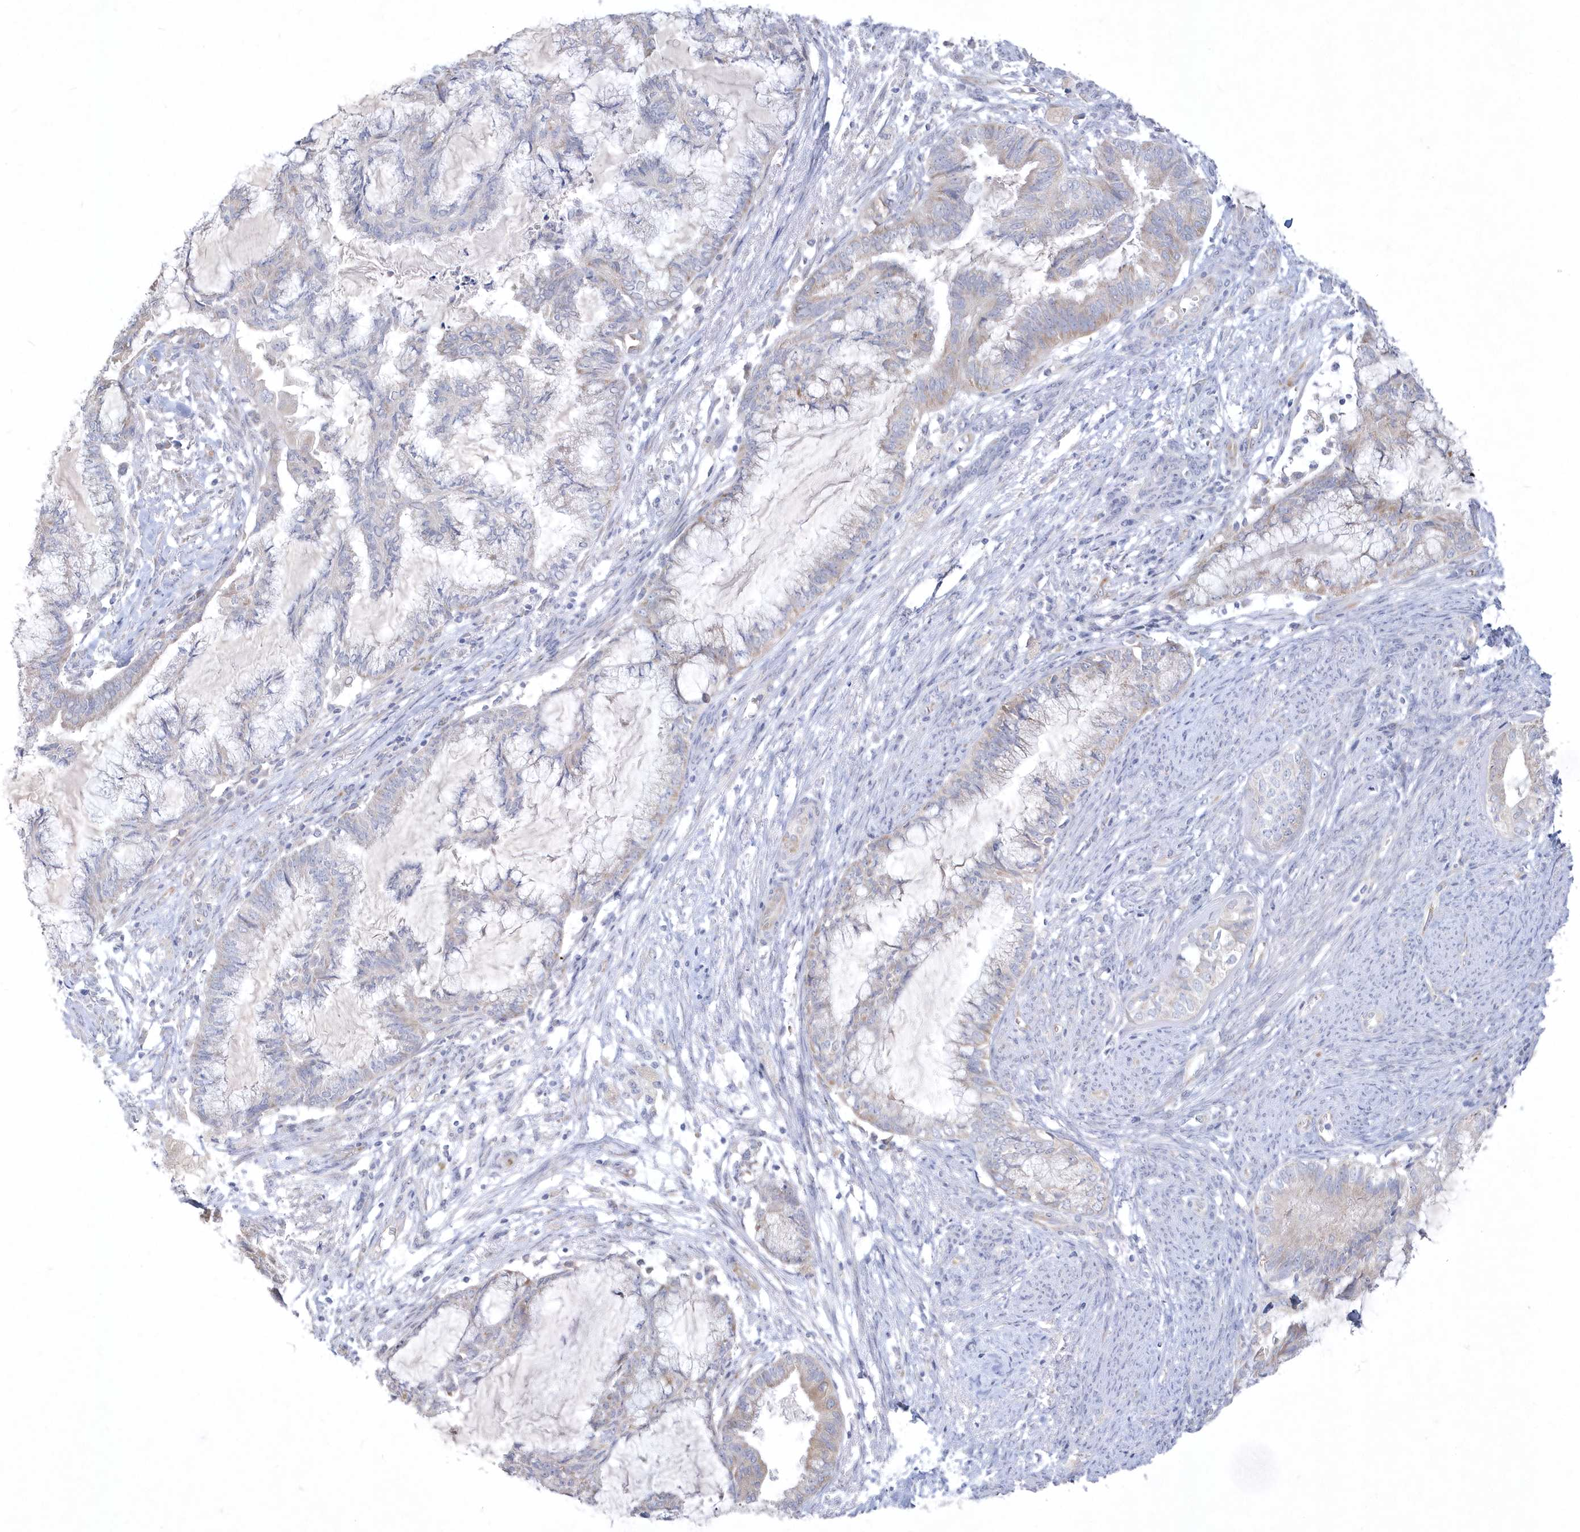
{"staining": {"intensity": "negative", "quantity": "none", "location": "none"}, "tissue": "endometrial cancer", "cell_type": "Tumor cells", "image_type": "cancer", "snomed": [{"axis": "morphology", "description": "Adenocarcinoma, NOS"}, {"axis": "topography", "description": "Endometrium"}], "caption": "A micrograph of human endometrial adenocarcinoma is negative for staining in tumor cells. (DAB IHC, high magnification).", "gene": "DGAT1", "patient": {"sex": "female", "age": 86}}